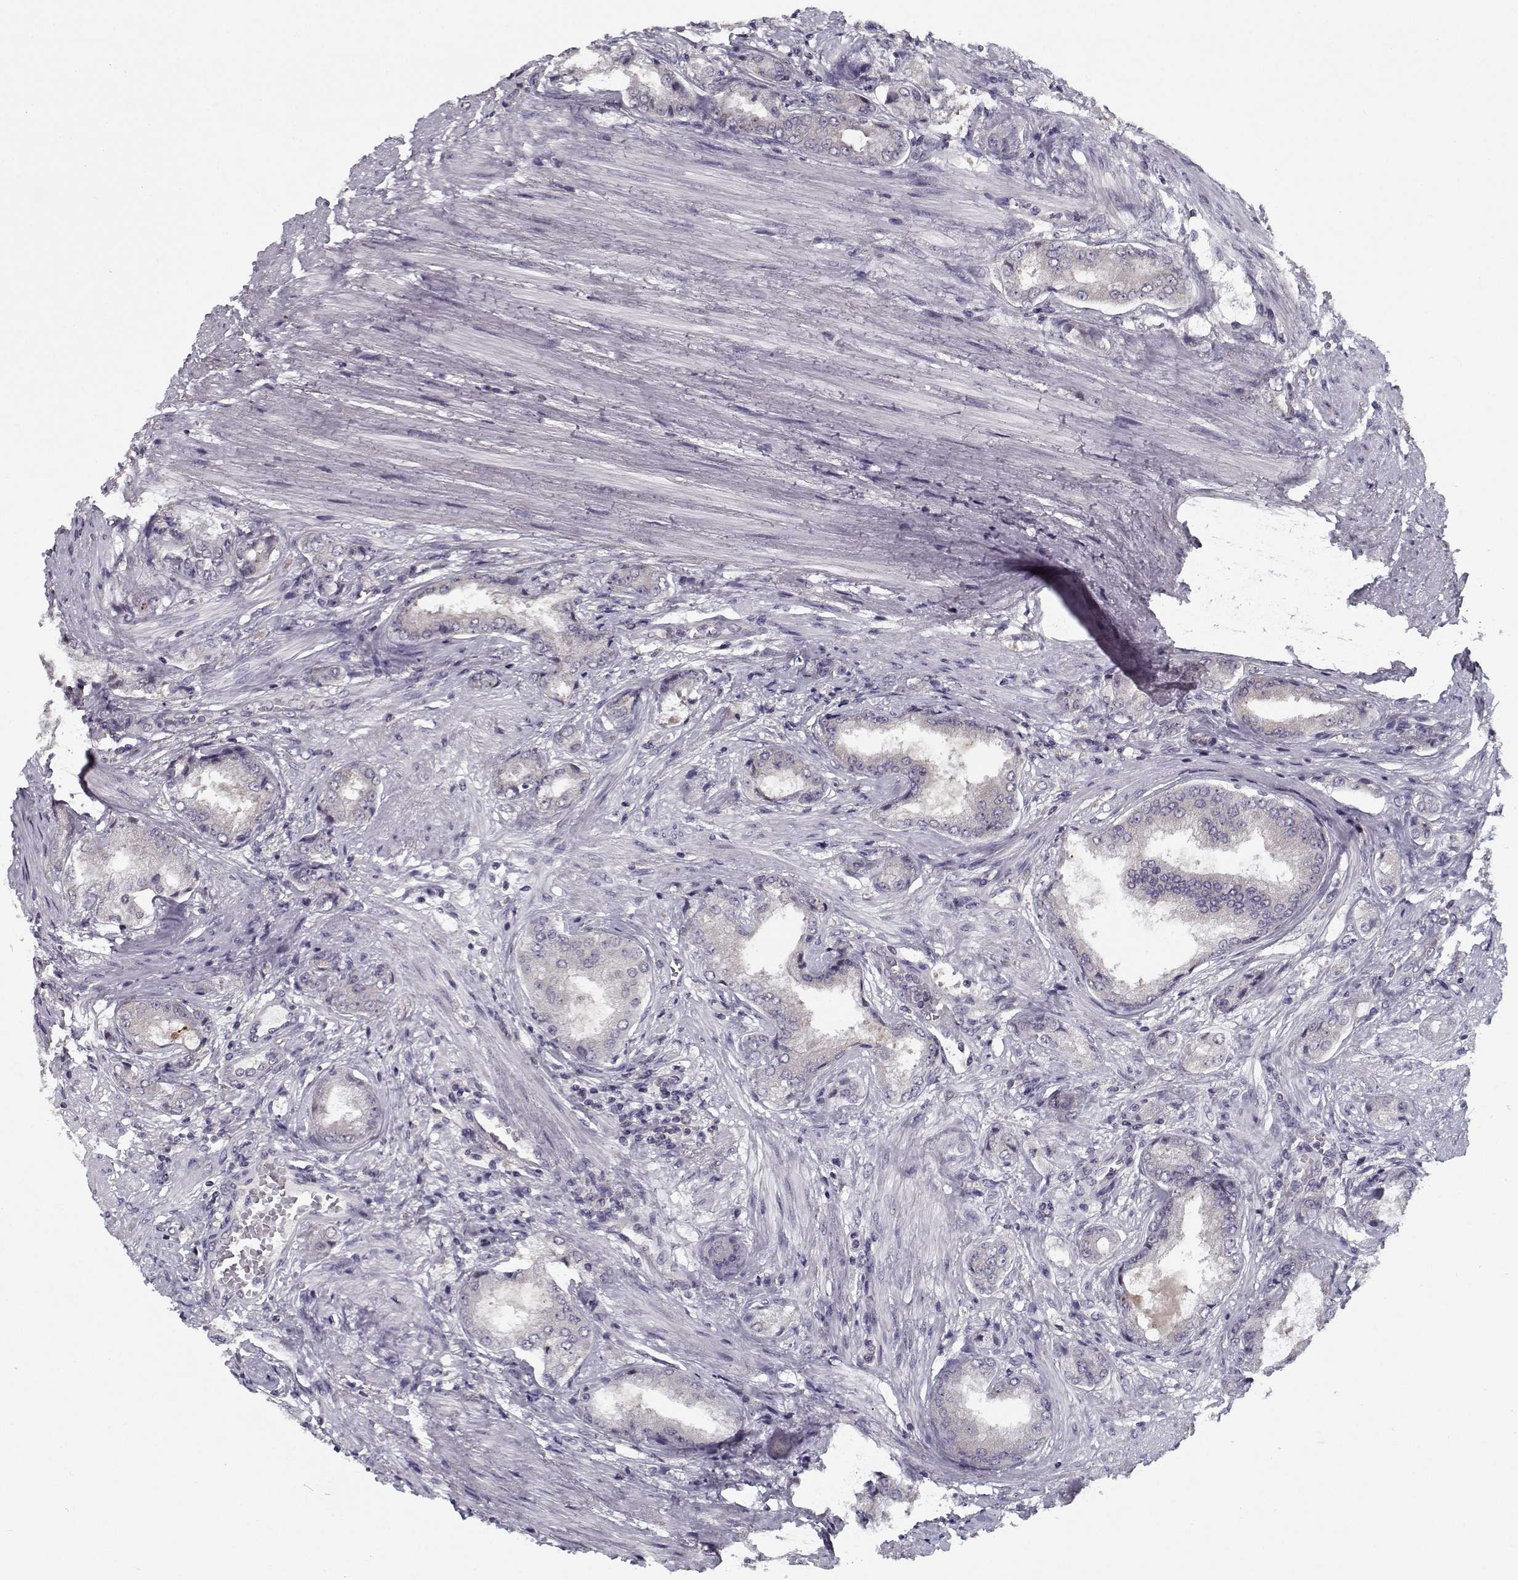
{"staining": {"intensity": "negative", "quantity": "none", "location": "none"}, "tissue": "prostate cancer", "cell_type": "Tumor cells", "image_type": "cancer", "snomed": [{"axis": "morphology", "description": "Adenocarcinoma, NOS"}, {"axis": "topography", "description": "Prostate"}], "caption": "Tumor cells are negative for protein expression in human prostate cancer (adenocarcinoma).", "gene": "TESPA1", "patient": {"sex": "male", "age": 63}}